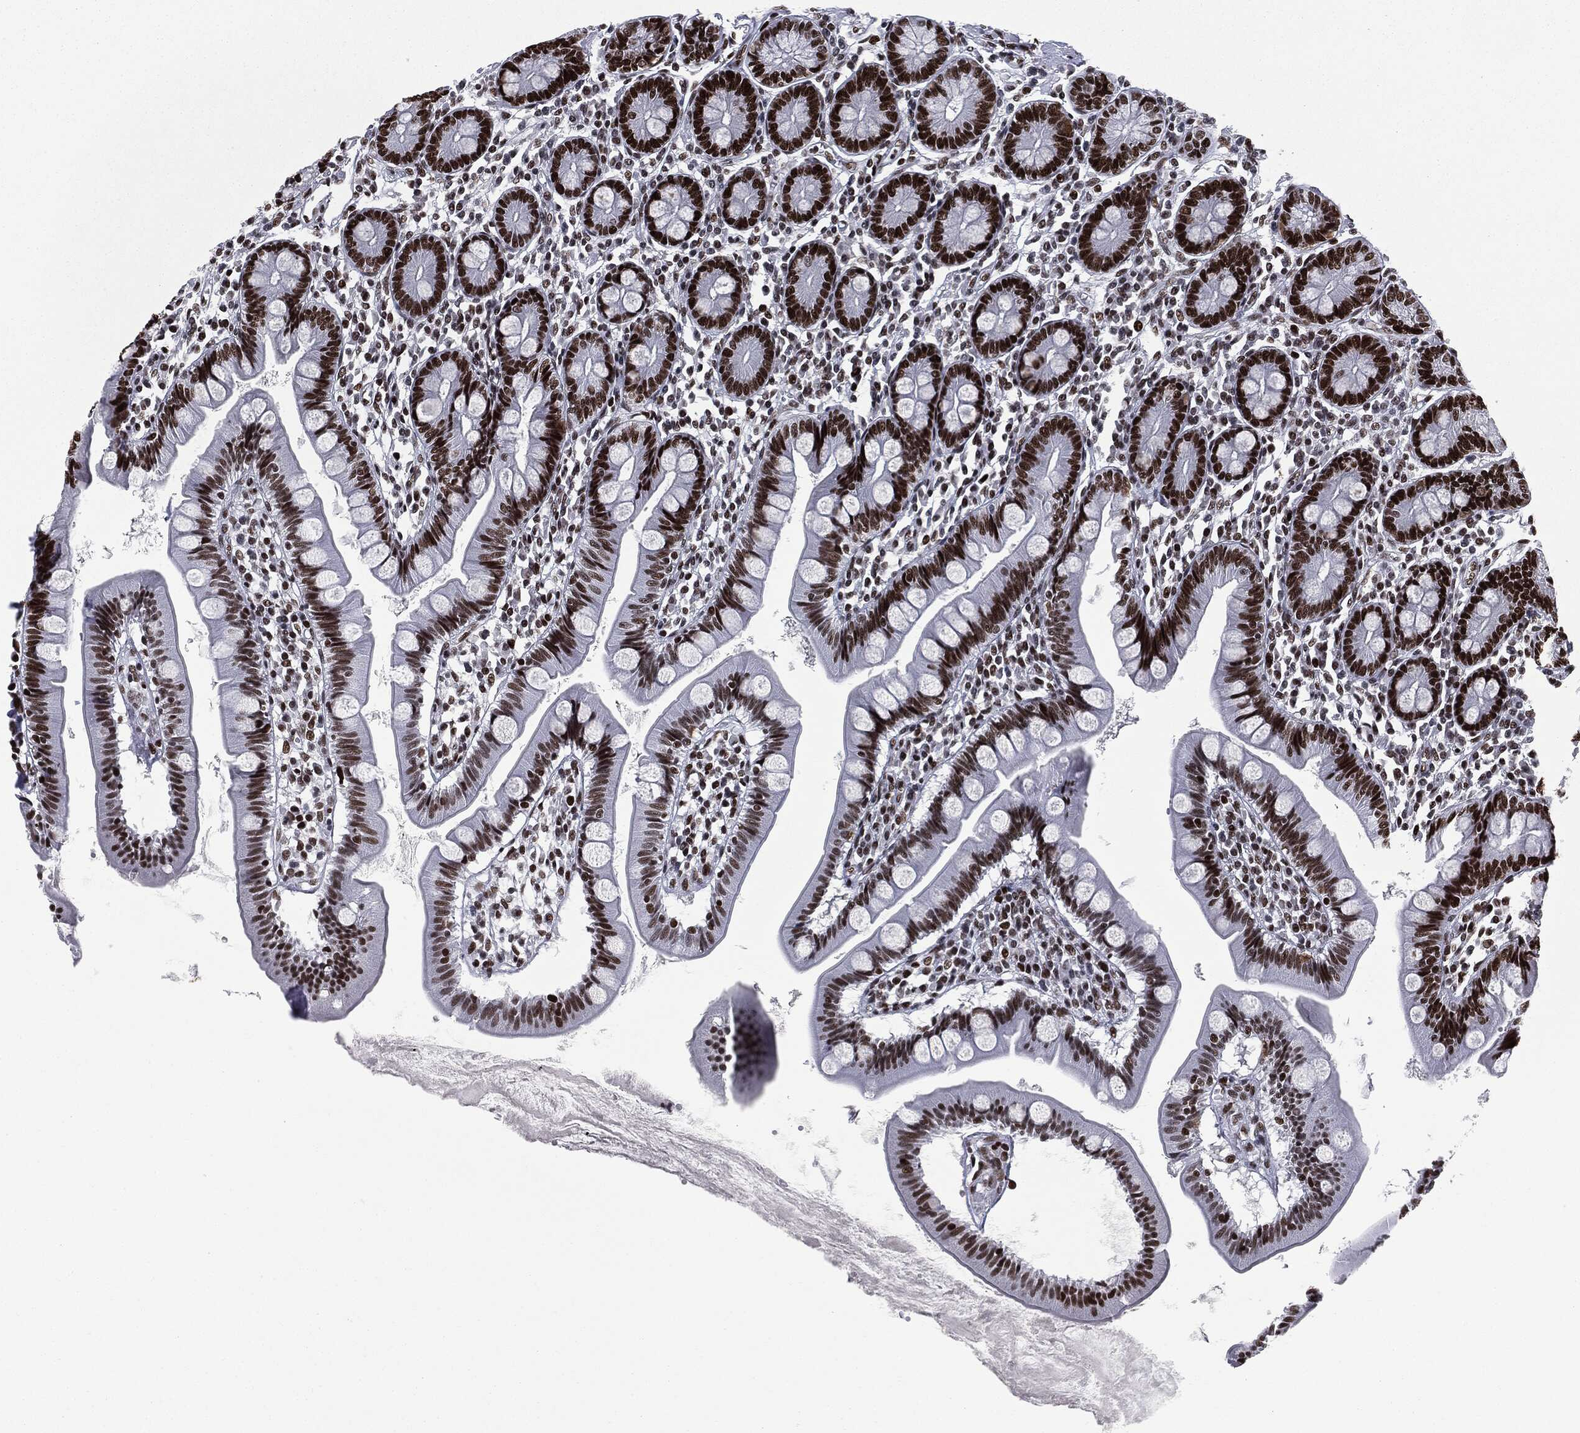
{"staining": {"intensity": "strong", "quantity": ">75%", "location": "nuclear"}, "tissue": "small intestine", "cell_type": "Glandular cells", "image_type": "normal", "snomed": [{"axis": "morphology", "description": "Normal tissue, NOS"}, {"axis": "topography", "description": "Small intestine"}], "caption": "High-power microscopy captured an immunohistochemistry (IHC) micrograph of benign small intestine, revealing strong nuclear expression in approximately >75% of glandular cells. (Stains: DAB in brown, nuclei in blue, Microscopy: brightfield microscopy at high magnification).", "gene": "MSH2", "patient": {"sex": "male", "age": 88}}